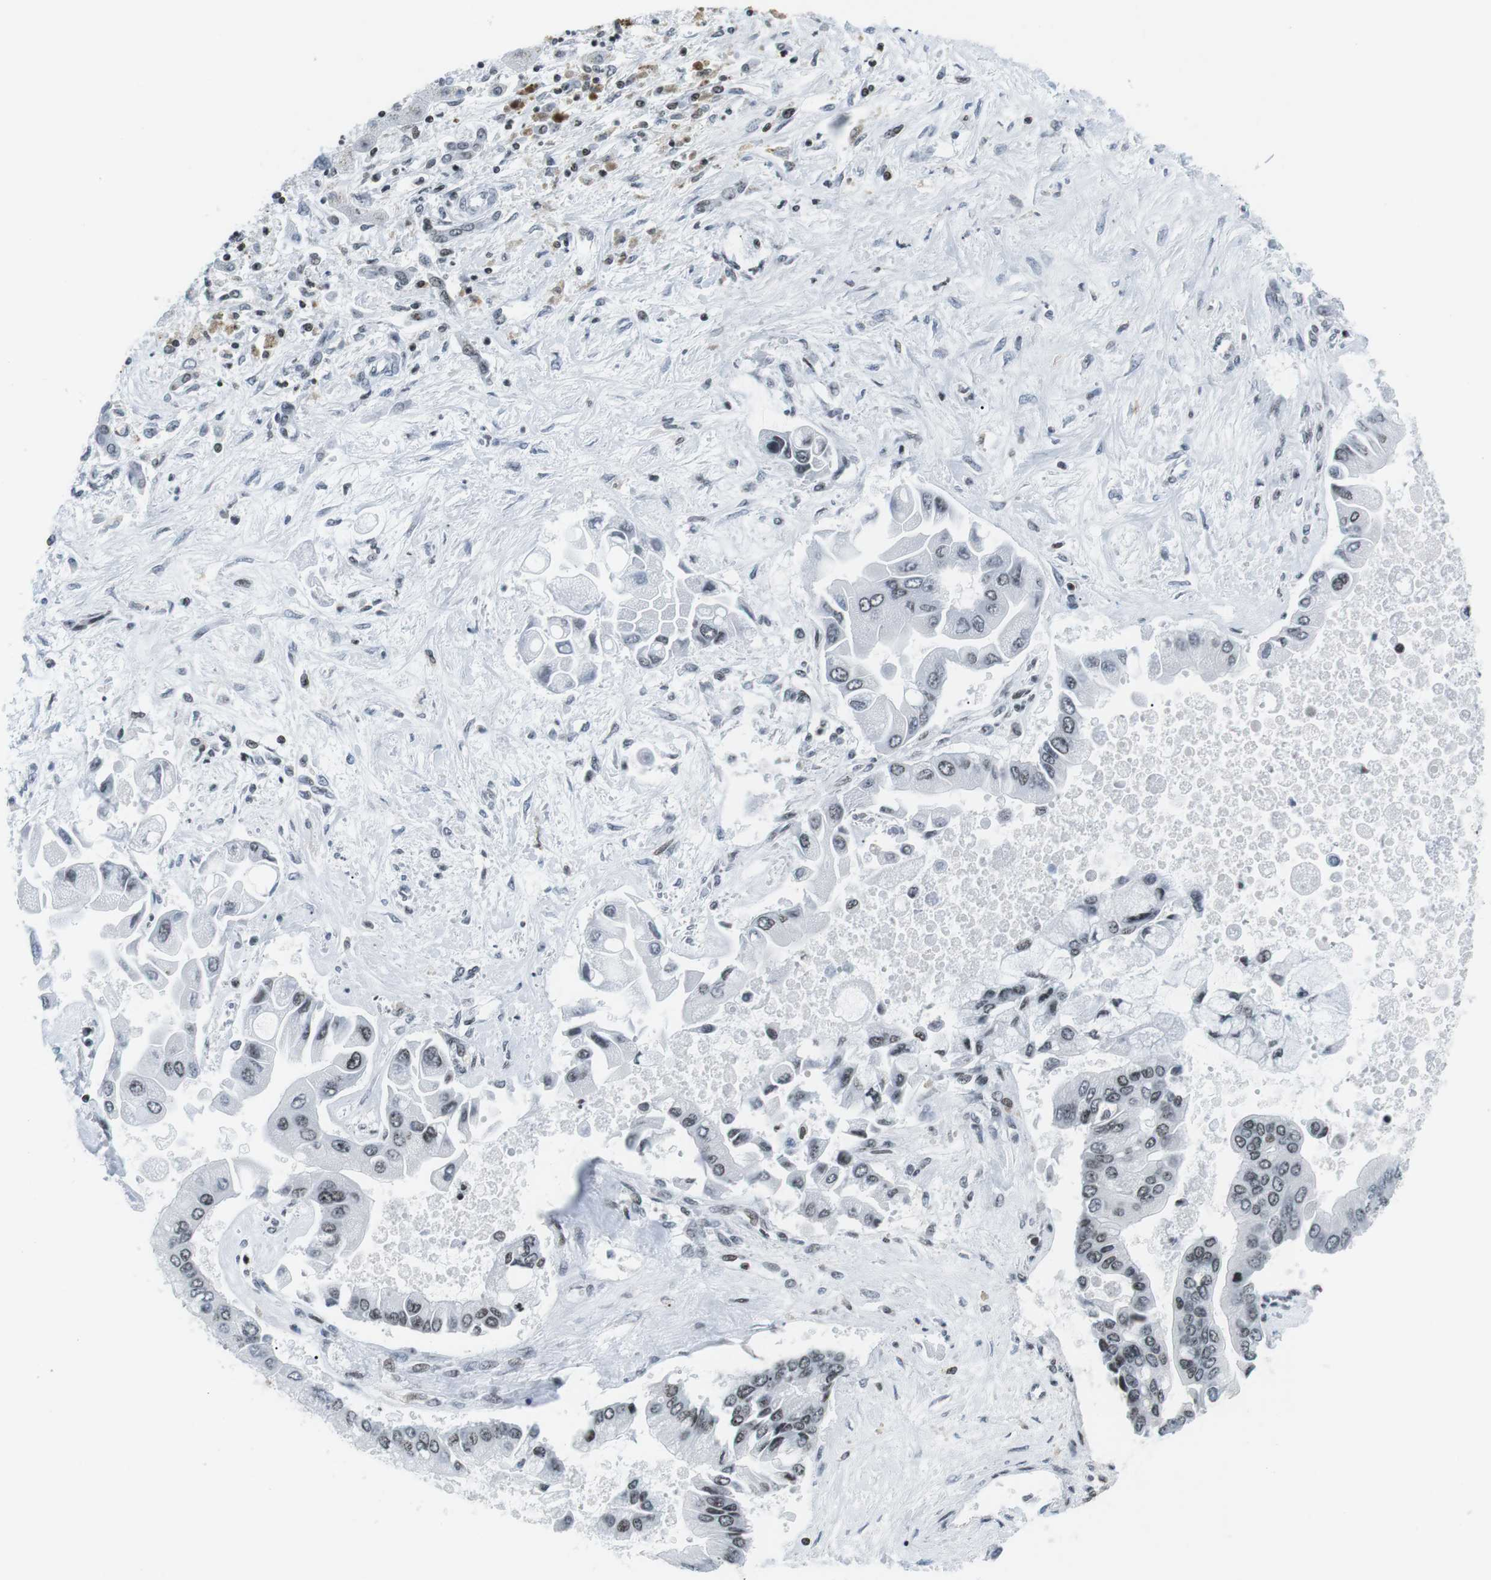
{"staining": {"intensity": "weak", "quantity": "<25%", "location": "nuclear"}, "tissue": "liver cancer", "cell_type": "Tumor cells", "image_type": "cancer", "snomed": [{"axis": "morphology", "description": "Cholangiocarcinoma"}, {"axis": "topography", "description": "Liver"}], "caption": "Tumor cells are negative for brown protein staining in liver cancer.", "gene": "E2F2", "patient": {"sex": "male", "age": 50}}